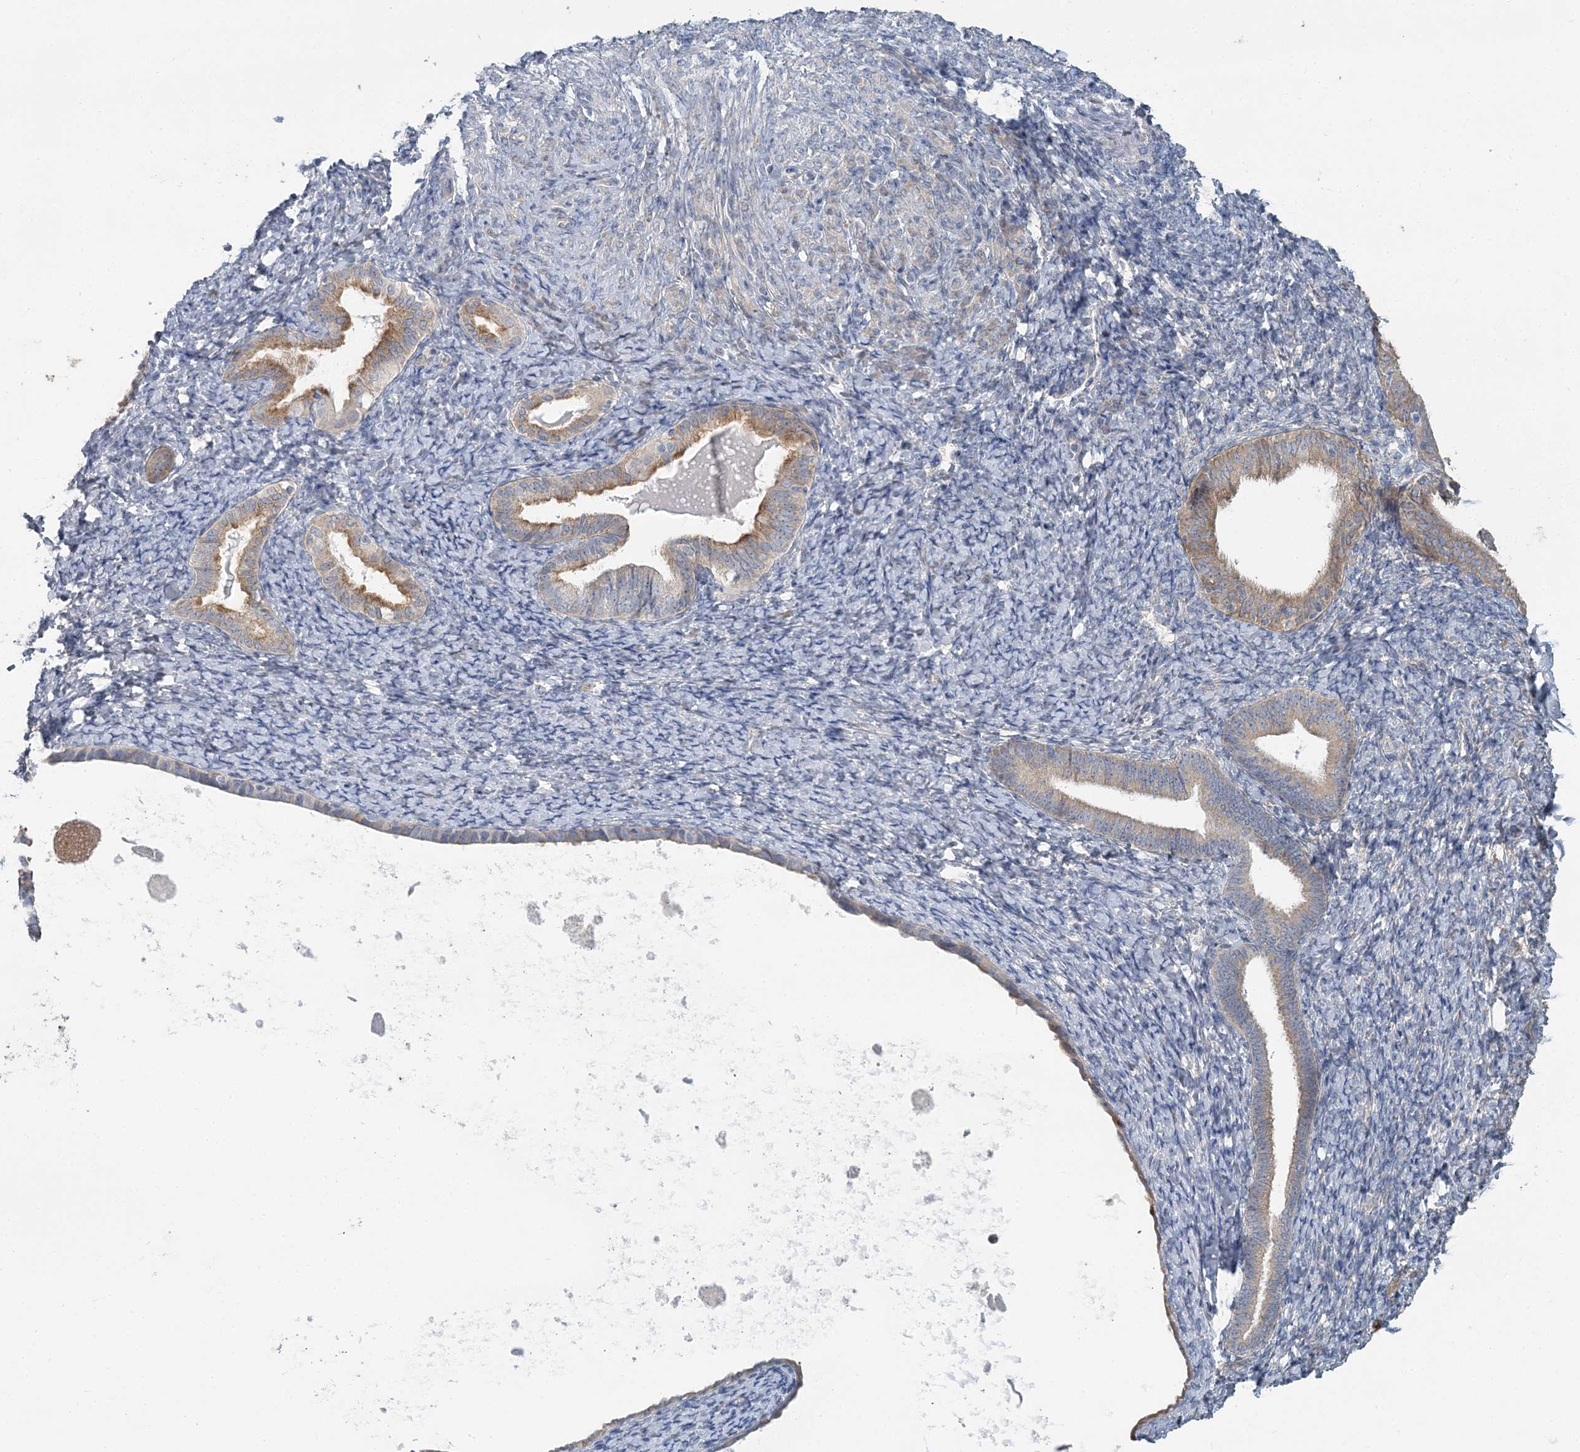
{"staining": {"intensity": "negative", "quantity": "none", "location": "none"}, "tissue": "endometrium", "cell_type": "Cells in endometrial stroma", "image_type": "normal", "snomed": [{"axis": "morphology", "description": "Normal tissue, NOS"}, {"axis": "topography", "description": "Endometrium"}], "caption": "The image exhibits no staining of cells in endometrial stroma in unremarkable endometrium. (DAB immunohistochemistry (IHC), high magnification).", "gene": "CMBL", "patient": {"sex": "female", "age": 72}}